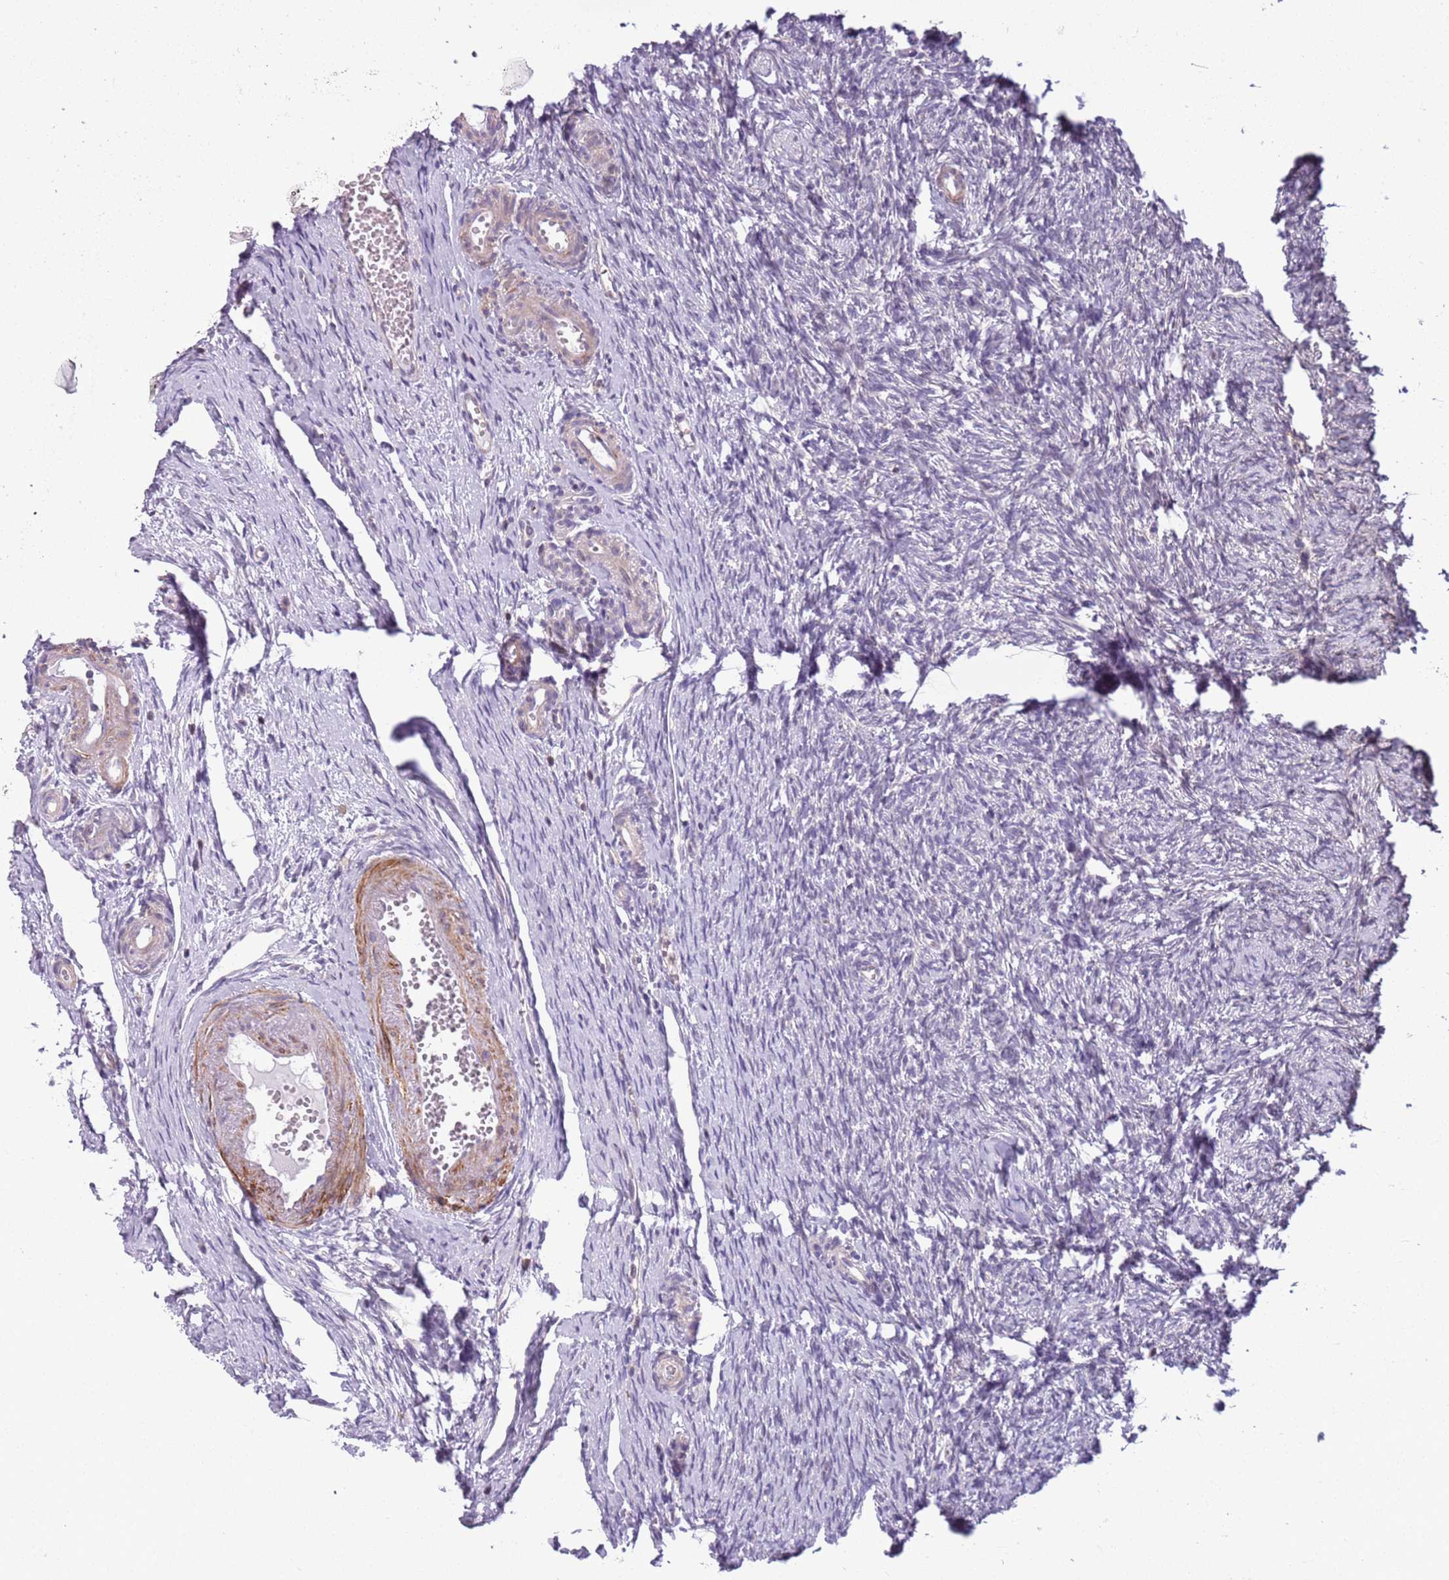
{"staining": {"intensity": "negative", "quantity": "none", "location": "none"}, "tissue": "ovary", "cell_type": "Ovarian stroma cells", "image_type": "normal", "snomed": [{"axis": "morphology", "description": "Normal tissue, NOS"}, {"axis": "topography", "description": "Ovary"}], "caption": "Micrograph shows no significant protein expression in ovarian stroma cells of unremarkable ovary. The staining was performed using DAB to visualize the protein expression in brown, while the nuclei were stained in blue with hematoxylin (Magnification: 20x).", "gene": "JAML", "patient": {"sex": "female", "age": 51}}